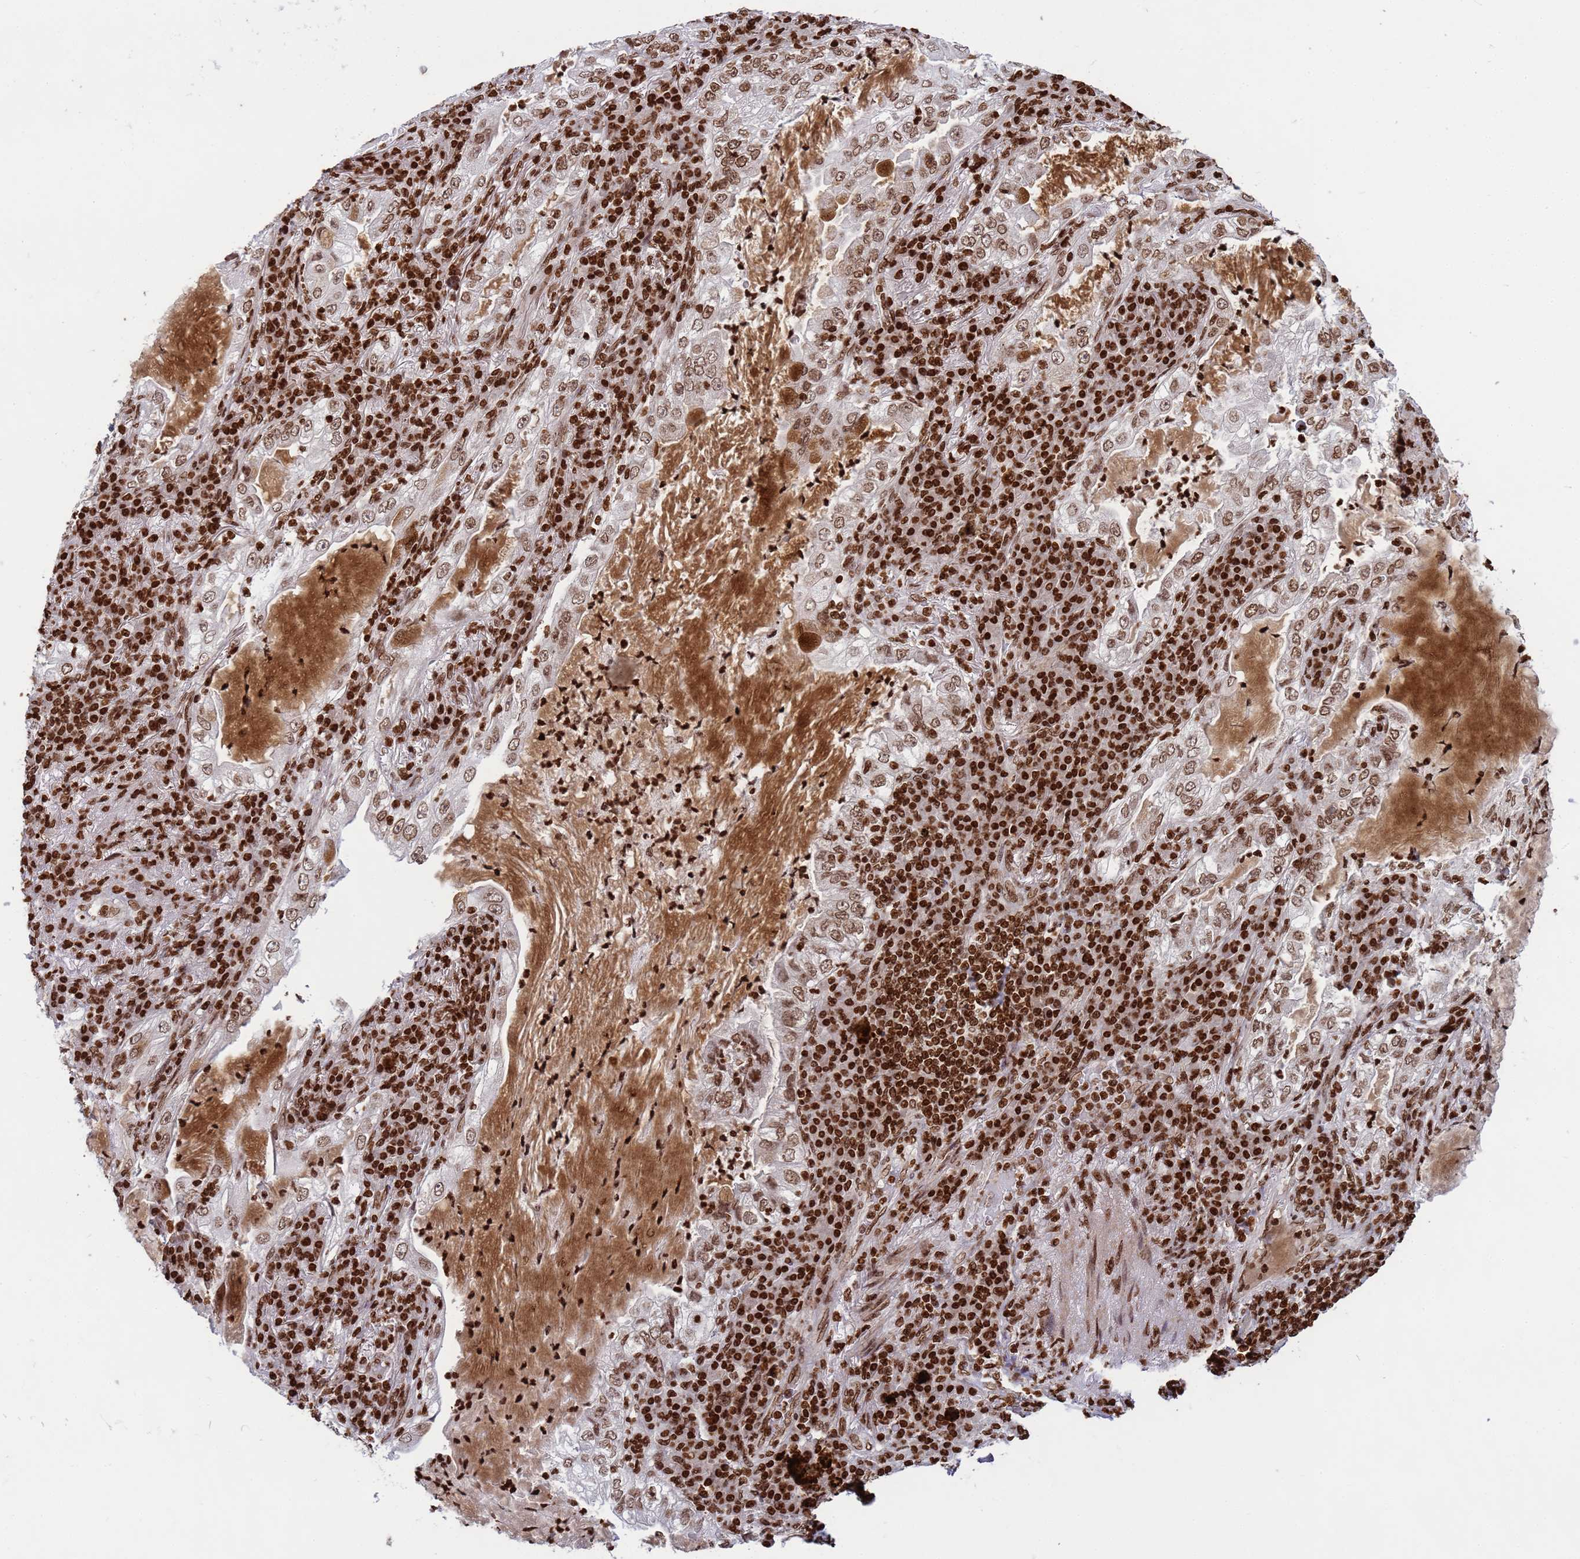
{"staining": {"intensity": "strong", "quantity": ">75%", "location": "nuclear"}, "tissue": "lung cancer", "cell_type": "Tumor cells", "image_type": "cancer", "snomed": [{"axis": "morphology", "description": "Adenocarcinoma, NOS"}, {"axis": "topography", "description": "Lung"}], "caption": "Lung adenocarcinoma stained with DAB (3,3'-diaminobenzidine) IHC displays high levels of strong nuclear positivity in approximately >75% of tumor cells.", "gene": "H3-3B", "patient": {"sex": "female", "age": 73}}